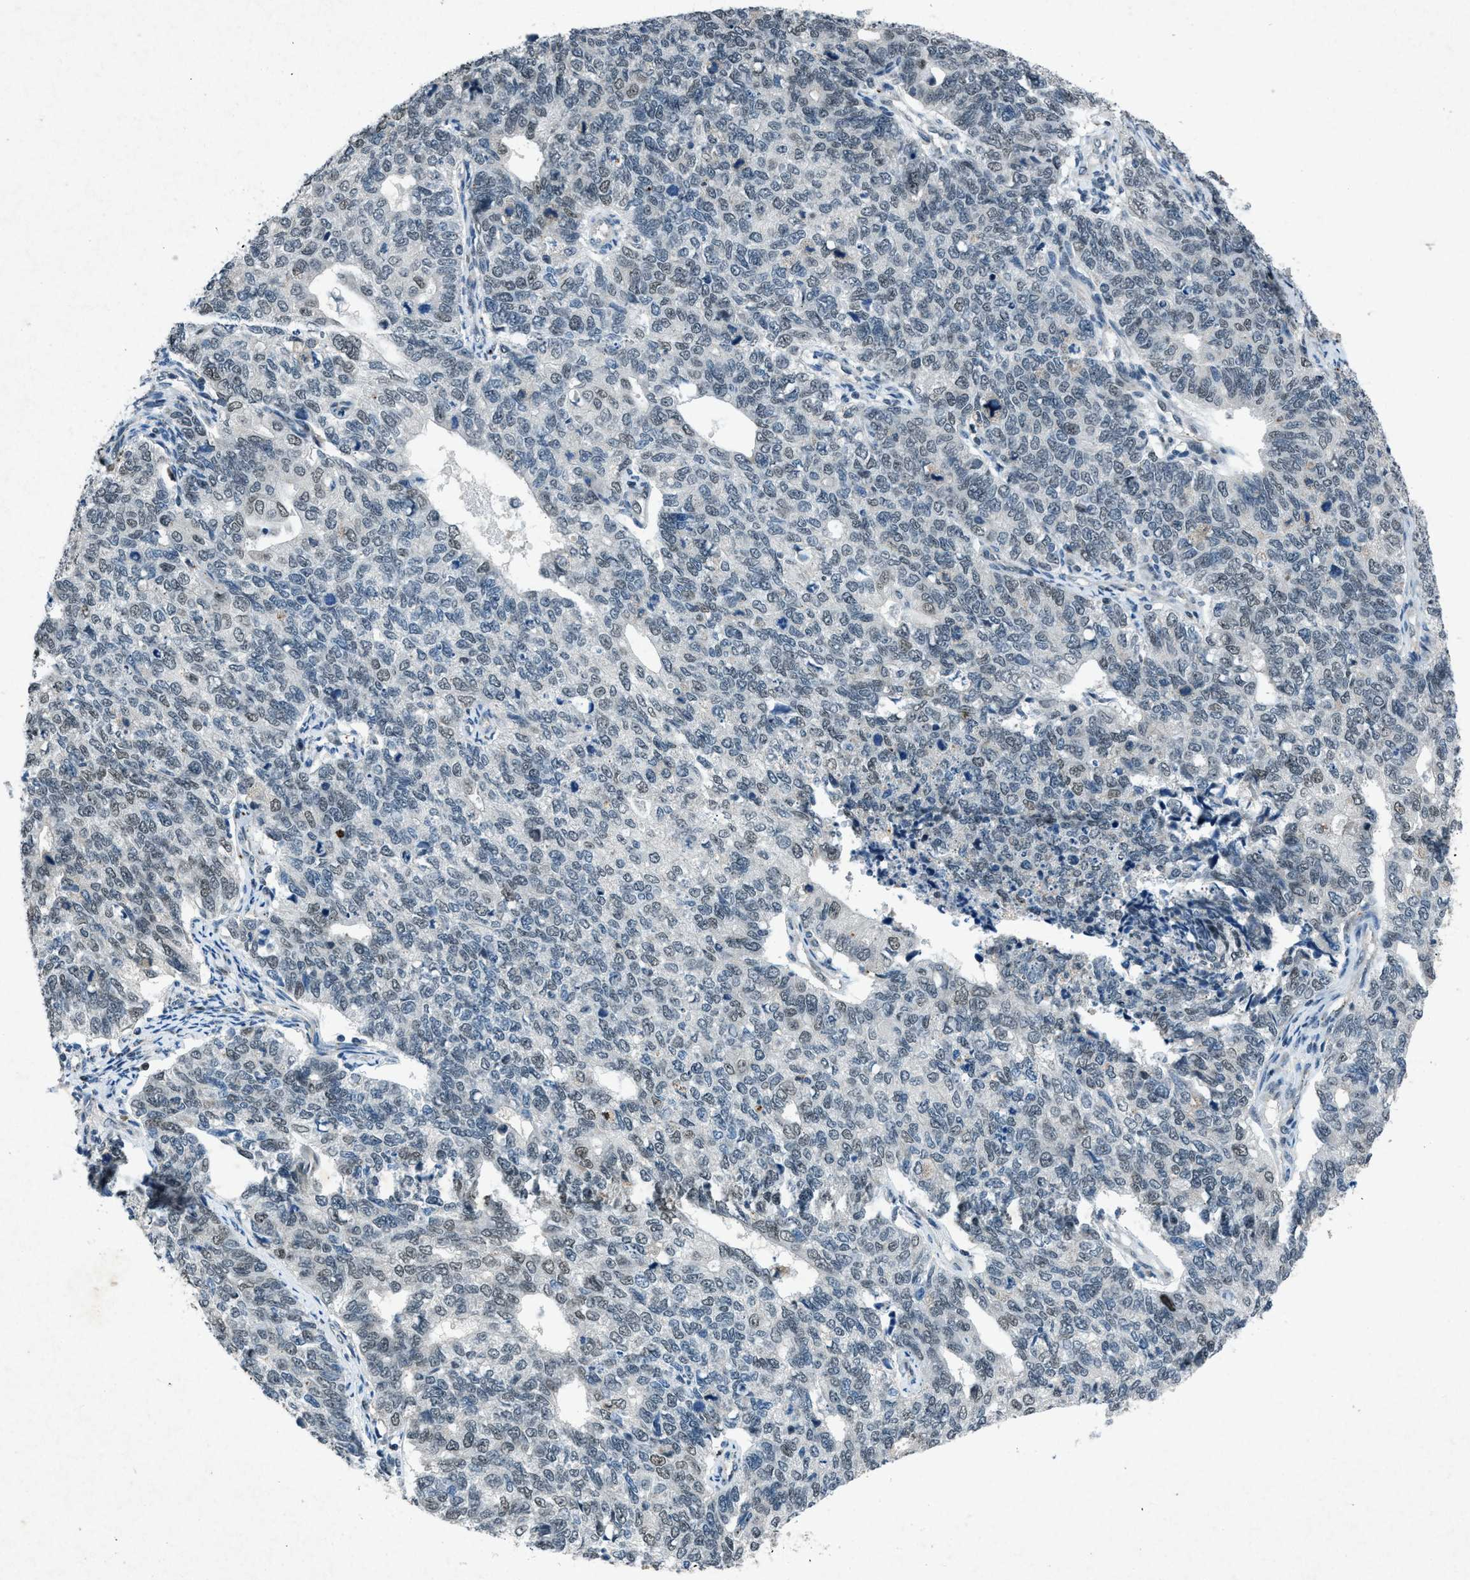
{"staining": {"intensity": "weak", "quantity": "25%-75%", "location": "nuclear"}, "tissue": "cervical cancer", "cell_type": "Tumor cells", "image_type": "cancer", "snomed": [{"axis": "morphology", "description": "Squamous cell carcinoma, NOS"}, {"axis": "topography", "description": "Cervix"}], "caption": "Protein expression by IHC demonstrates weak nuclear staining in about 25%-75% of tumor cells in squamous cell carcinoma (cervical). The staining was performed using DAB (3,3'-diaminobenzidine), with brown indicating positive protein expression. Nuclei are stained blue with hematoxylin.", "gene": "ADCY1", "patient": {"sex": "female", "age": 63}}